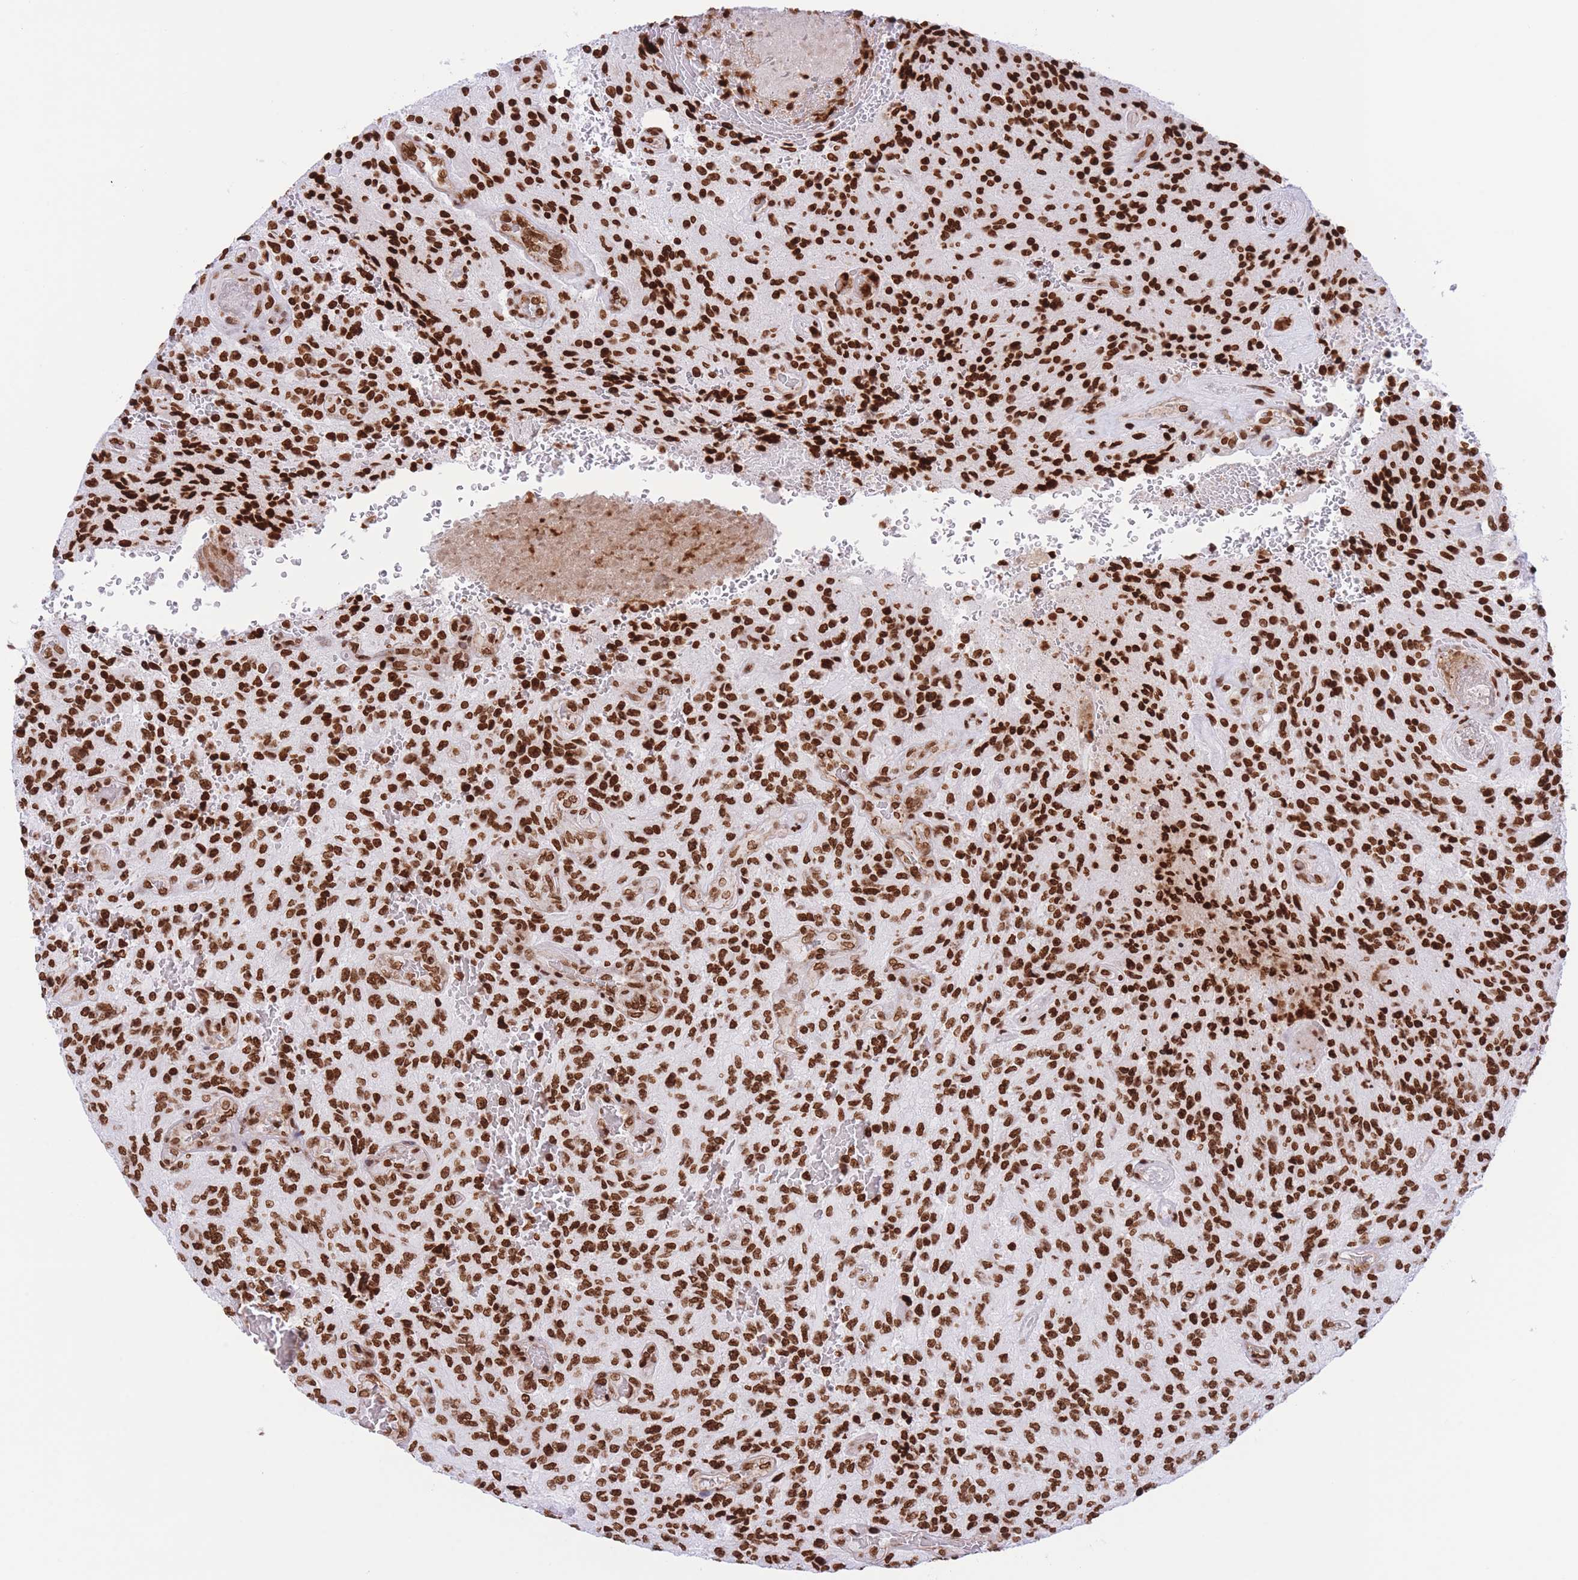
{"staining": {"intensity": "strong", "quantity": ">75%", "location": "nuclear"}, "tissue": "glioma", "cell_type": "Tumor cells", "image_type": "cancer", "snomed": [{"axis": "morphology", "description": "Normal tissue, NOS"}, {"axis": "morphology", "description": "Glioma, malignant, High grade"}, {"axis": "topography", "description": "Cerebral cortex"}], "caption": "Brown immunohistochemical staining in human malignant high-grade glioma displays strong nuclear staining in about >75% of tumor cells.", "gene": "H2BC11", "patient": {"sex": "male", "age": 56}}